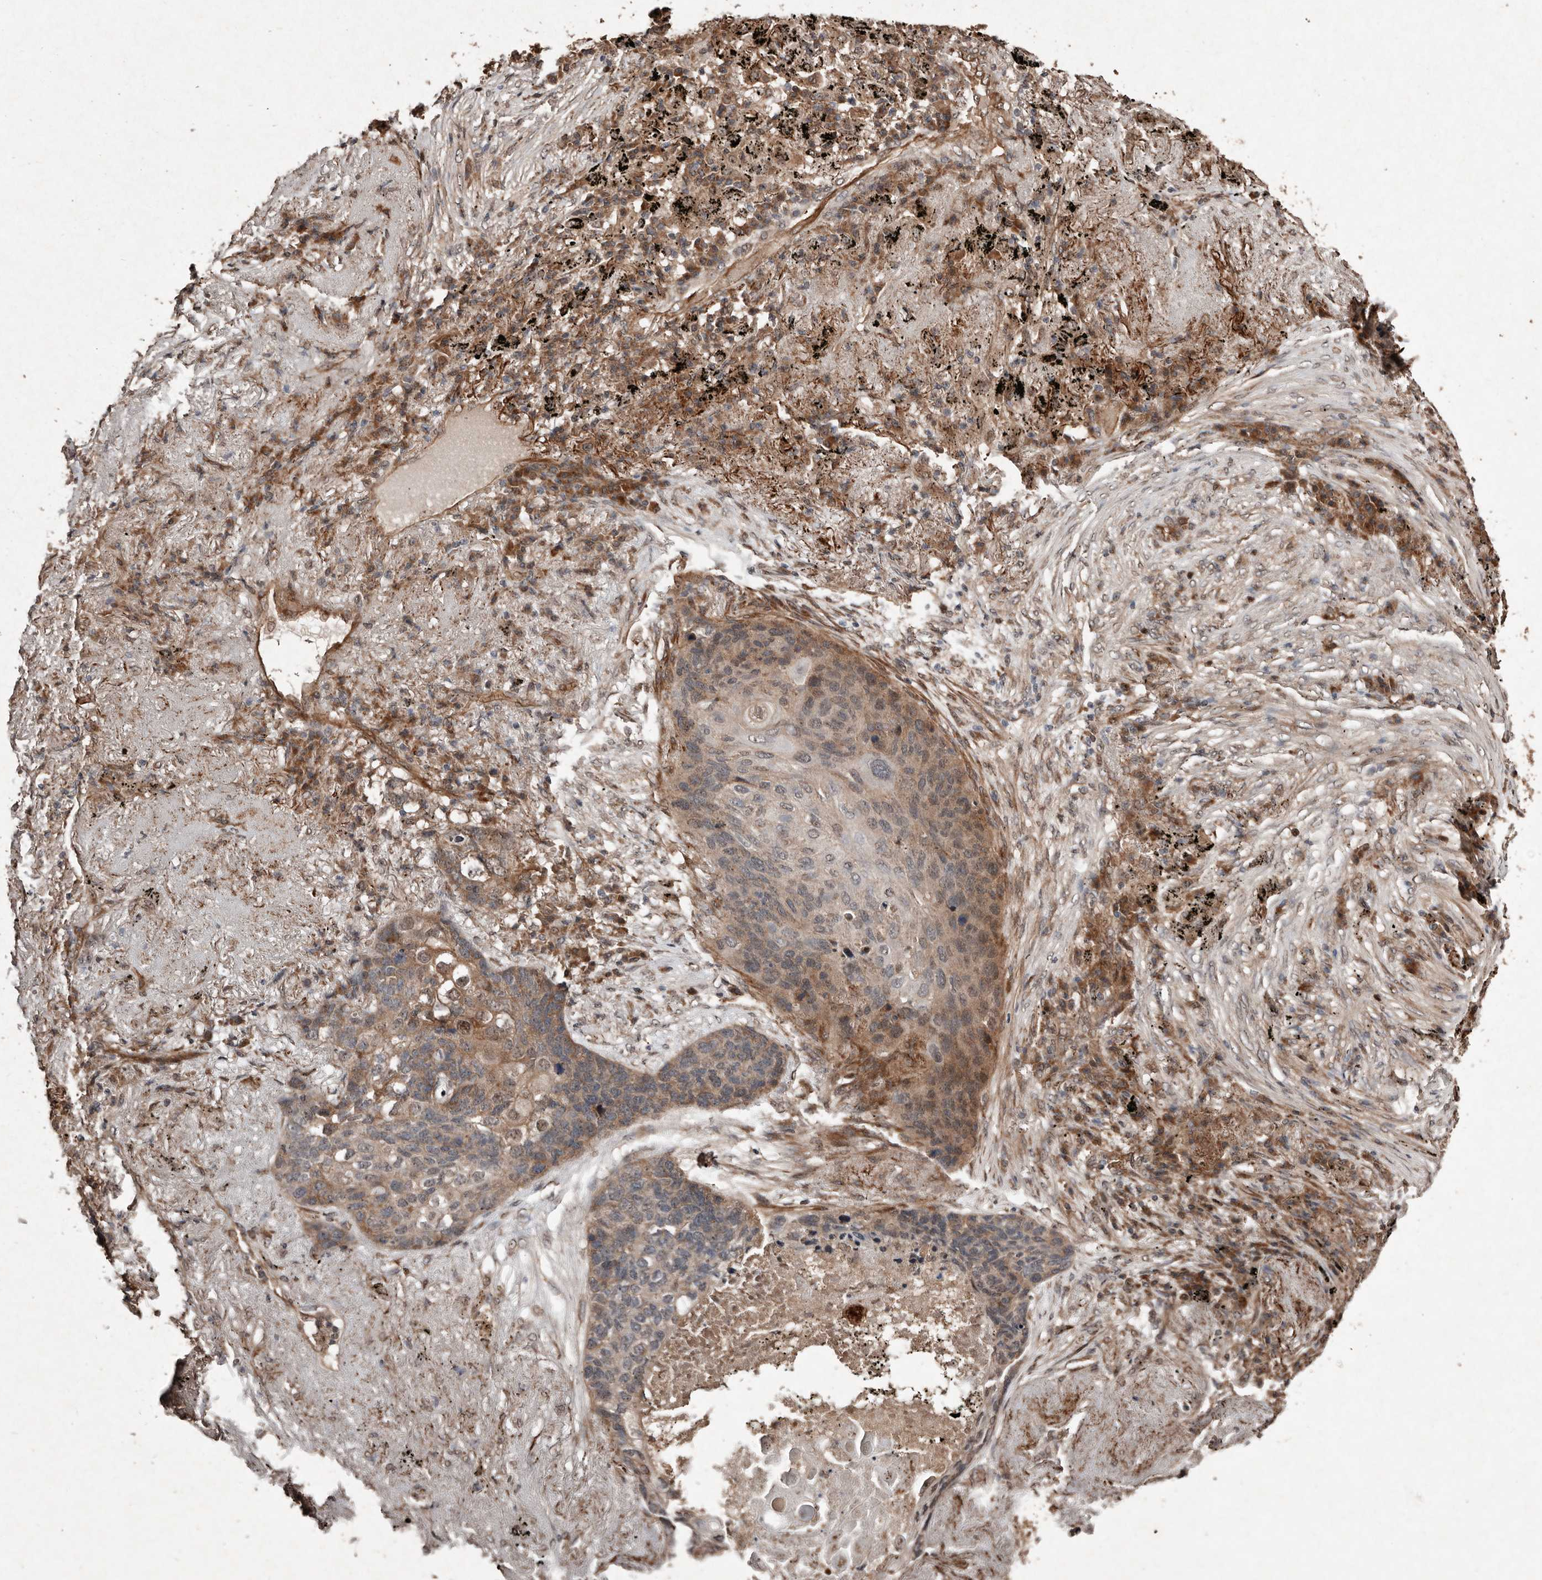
{"staining": {"intensity": "moderate", "quantity": "25%-75%", "location": "cytoplasmic/membranous"}, "tissue": "lung cancer", "cell_type": "Tumor cells", "image_type": "cancer", "snomed": [{"axis": "morphology", "description": "Squamous cell carcinoma, NOS"}, {"axis": "topography", "description": "Lung"}], "caption": "Human lung cancer stained with a brown dye demonstrates moderate cytoplasmic/membranous positive expression in approximately 25%-75% of tumor cells.", "gene": "DIP2C", "patient": {"sex": "female", "age": 63}}